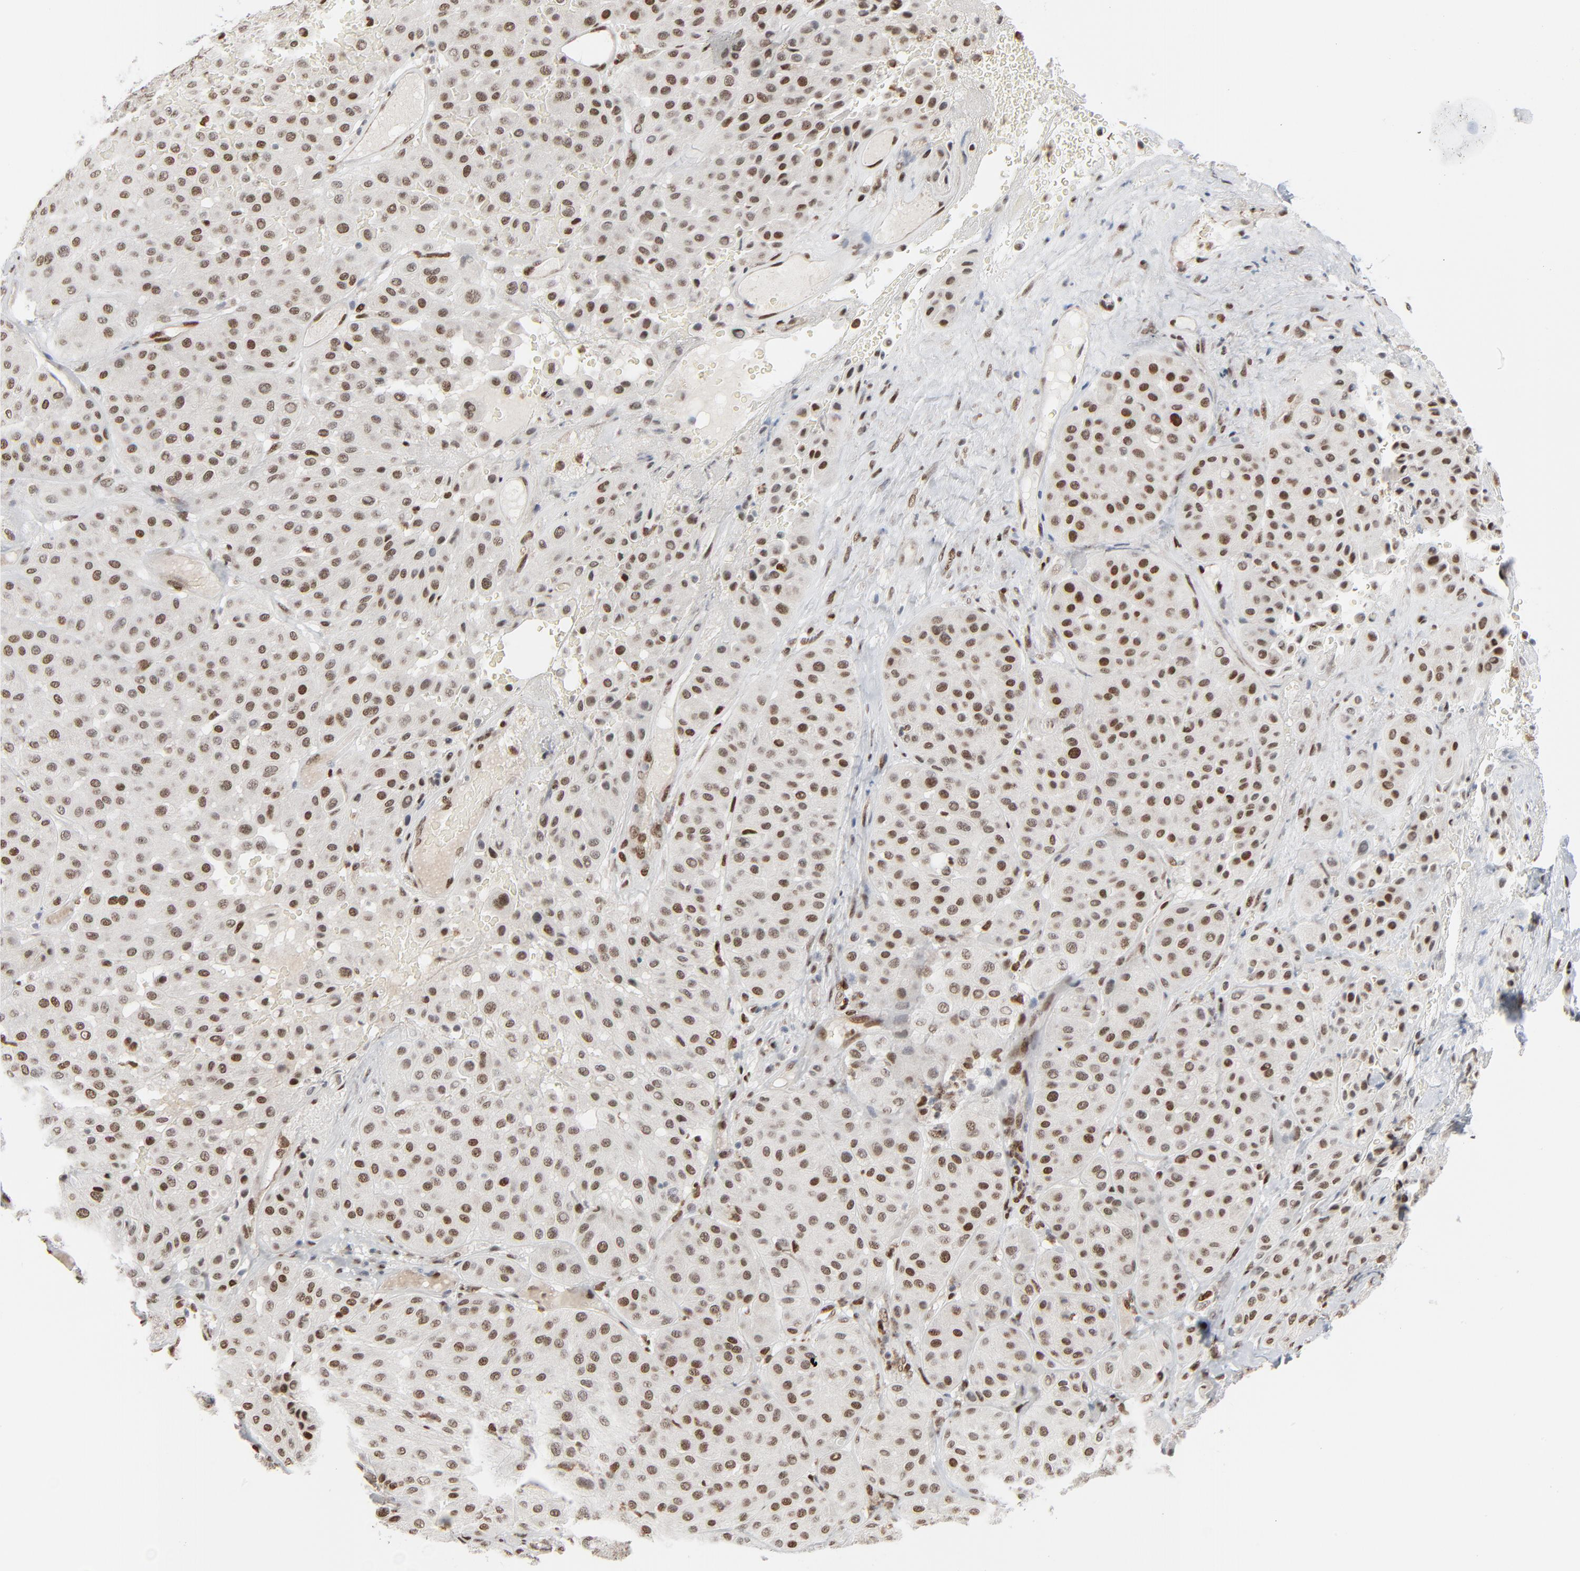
{"staining": {"intensity": "strong", "quantity": ">75%", "location": "nuclear"}, "tissue": "melanoma", "cell_type": "Tumor cells", "image_type": "cancer", "snomed": [{"axis": "morphology", "description": "Normal tissue, NOS"}, {"axis": "morphology", "description": "Malignant melanoma, Metastatic site"}, {"axis": "topography", "description": "Skin"}], "caption": "Strong nuclear protein staining is appreciated in about >75% of tumor cells in malignant melanoma (metastatic site). The staining was performed using DAB to visualize the protein expression in brown, while the nuclei were stained in blue with hematoxylin (Magnification: 20x).", "gene": "CUX1", "patient": {"sex": "male", "age": 41}}